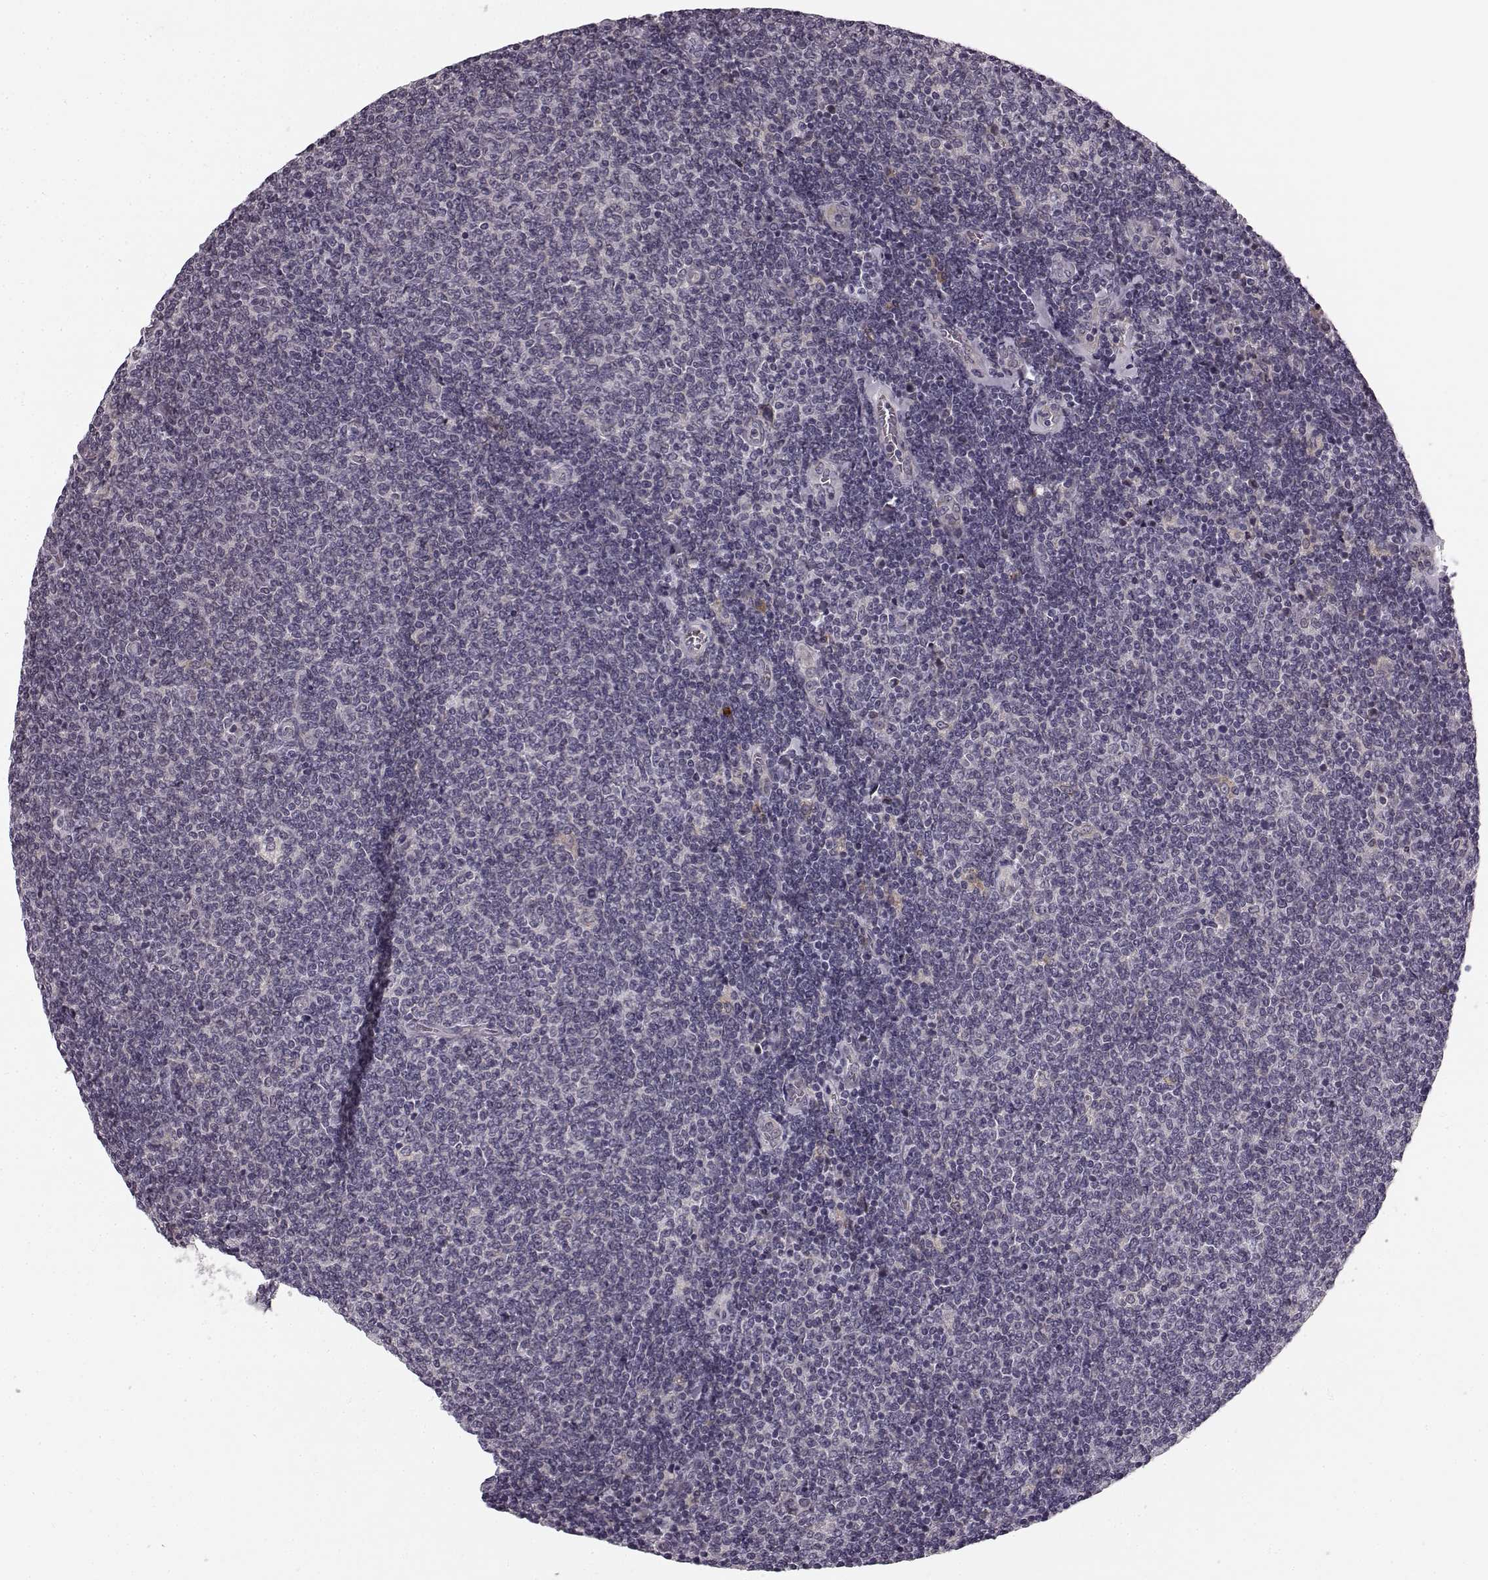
{"staining": {"intensity": "negative", "quantity": "none", "location": "none"}, "tissue": "lymphoma", "cell_type": "Tumor cells", "image_type": "cancer", "snomed": [{"axis": "morphology", "description": "Malignant lymphoma, non-Hodgkin's type, Low grade"}, {"axis": "topography", "description": "Lymph node"}], "caption": "The photomicrograph displays no staining of tumor cells in lymphoma.", "gene": "FAM234B", "patient": {"sex": "male", "age": 52}}